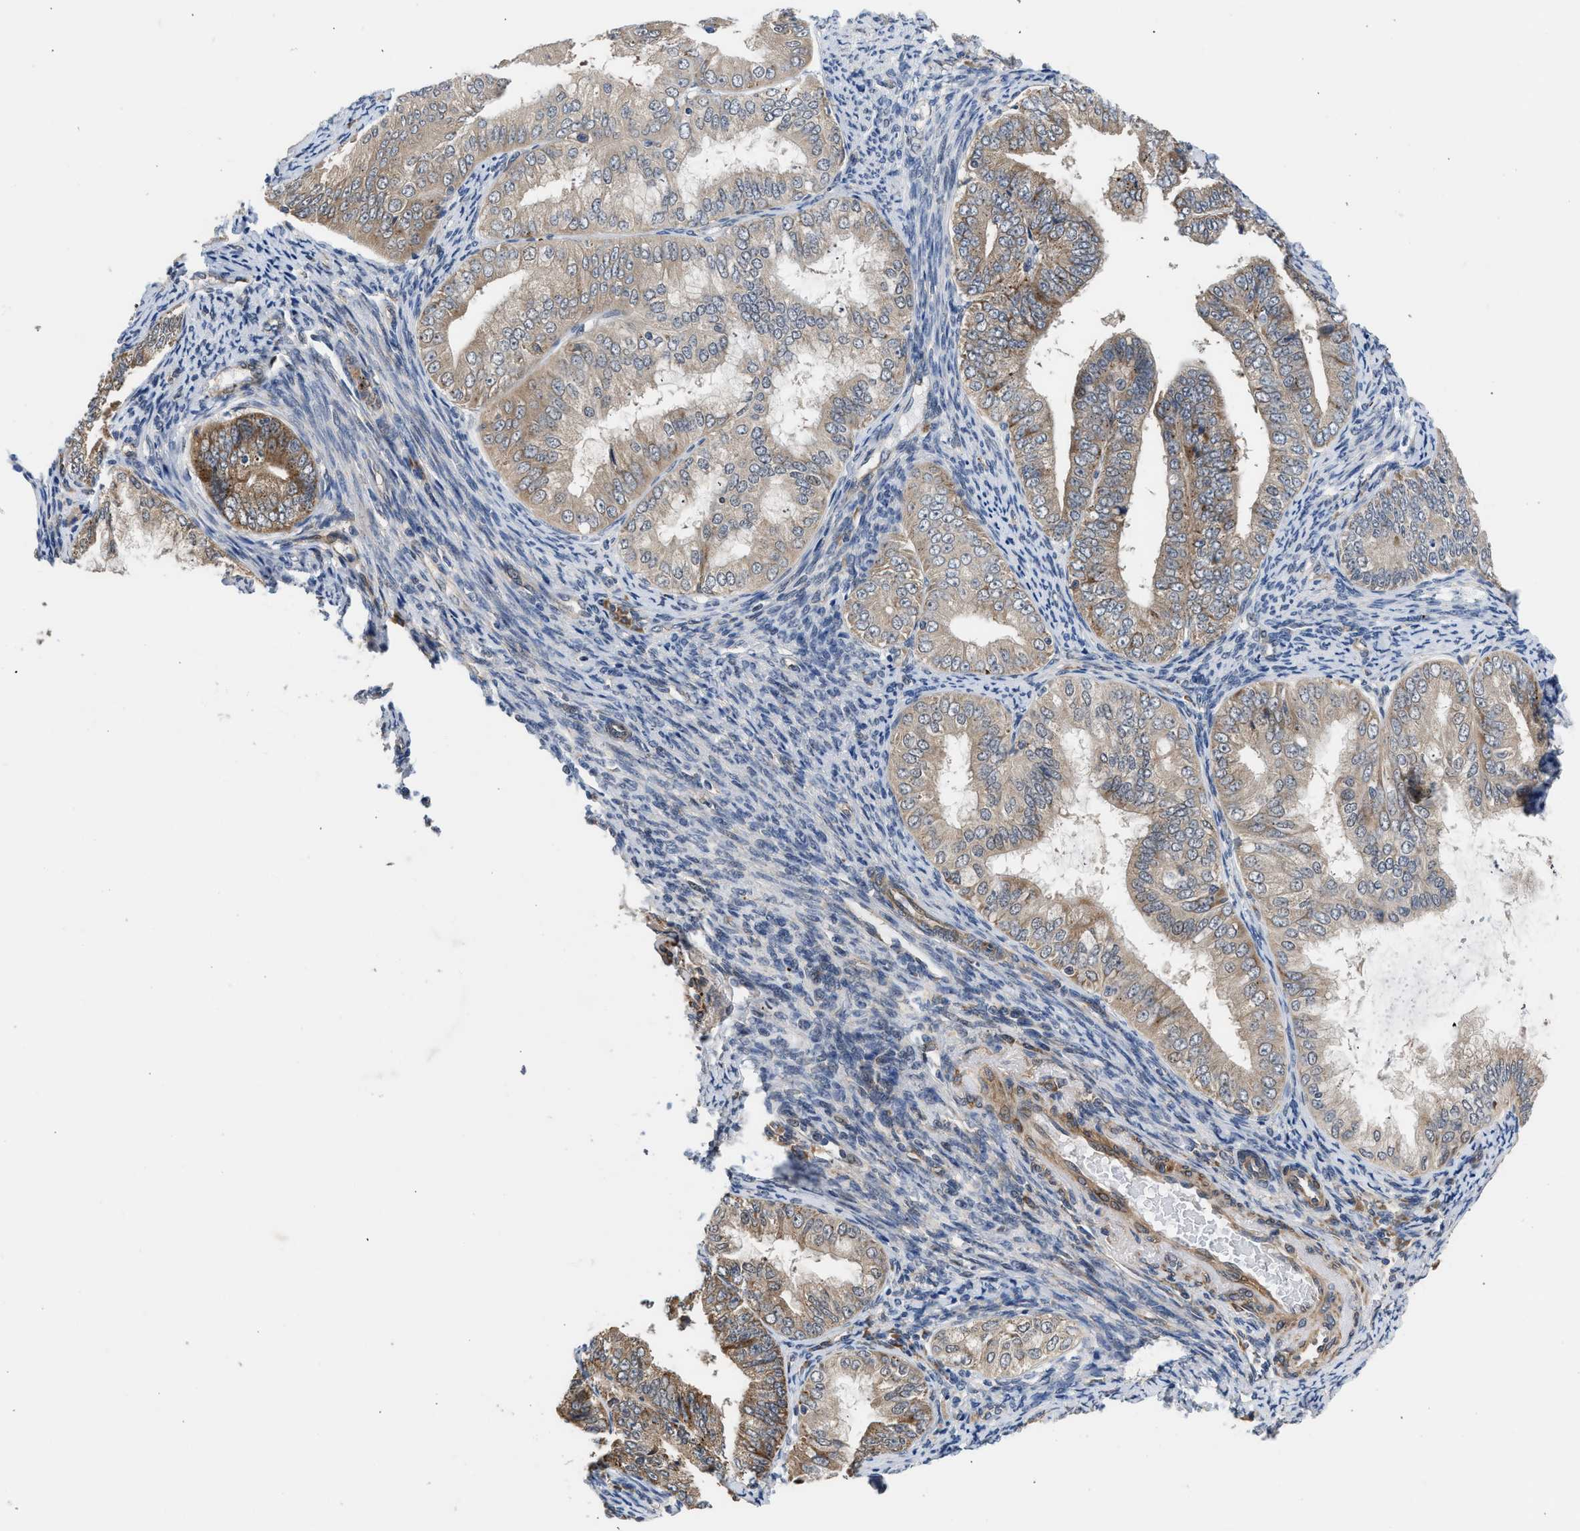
{"staining": {"intensity": "weak", "quantity": ">75%", "location": "cytoplasmic/membranous"}, "tissue": "endometrial cancer", "cell_type": "Tumor cells", "image_type": "cancer", "snomed": [{"axis": "morphology", "description": "Adenocarcinoma, NOS"}, {"axis": "topography", "description": "Endometrium"}], "caption": "Endometrial cancer tissue reveals weak cytoplasmic/membranous staining in approximately >75% of tumor cells", "gene": "POLG2", "patient": {"sex": "female", "age": 63}}